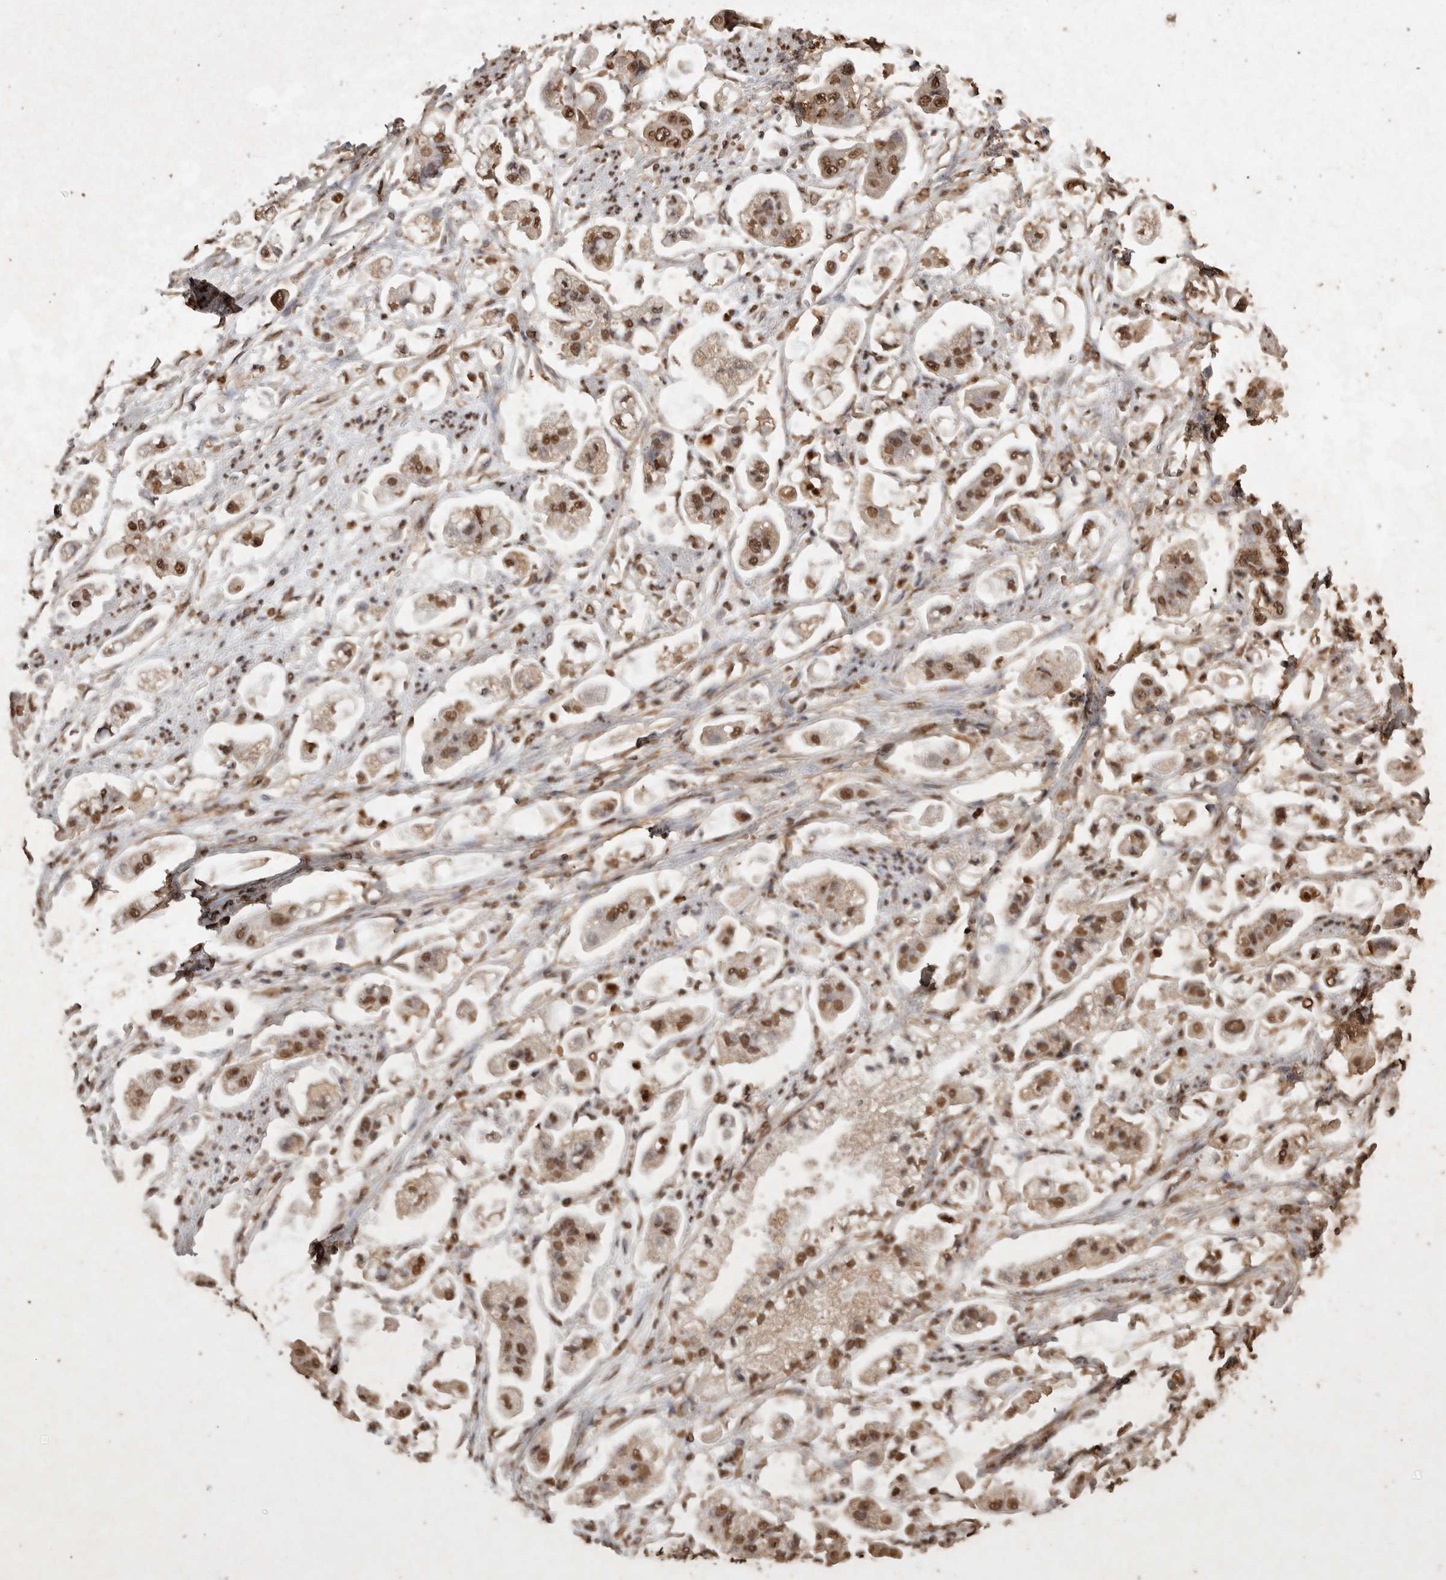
{"staining": {"intensity": "moderate", "quantity": ">75%", "location": "nuclear"}, "tissue": "stomach cancer", "cell_type": "Tumor cells", "image_type": "cancer", "snomed": [{"axis": "morphology", "description": "Adenocarcinoma, NOS"}, {"axis": "topography", "description": "Stomach"}], "caption": "IHC photomicrograph of stomach adenocarcinoma stained for a protein (brown), which shows medium levels of moderate nuclear expression in approximately >75% of tumor cells.", "gene": "FSTL3", "patient": {"sex": "male", "age": 62}}